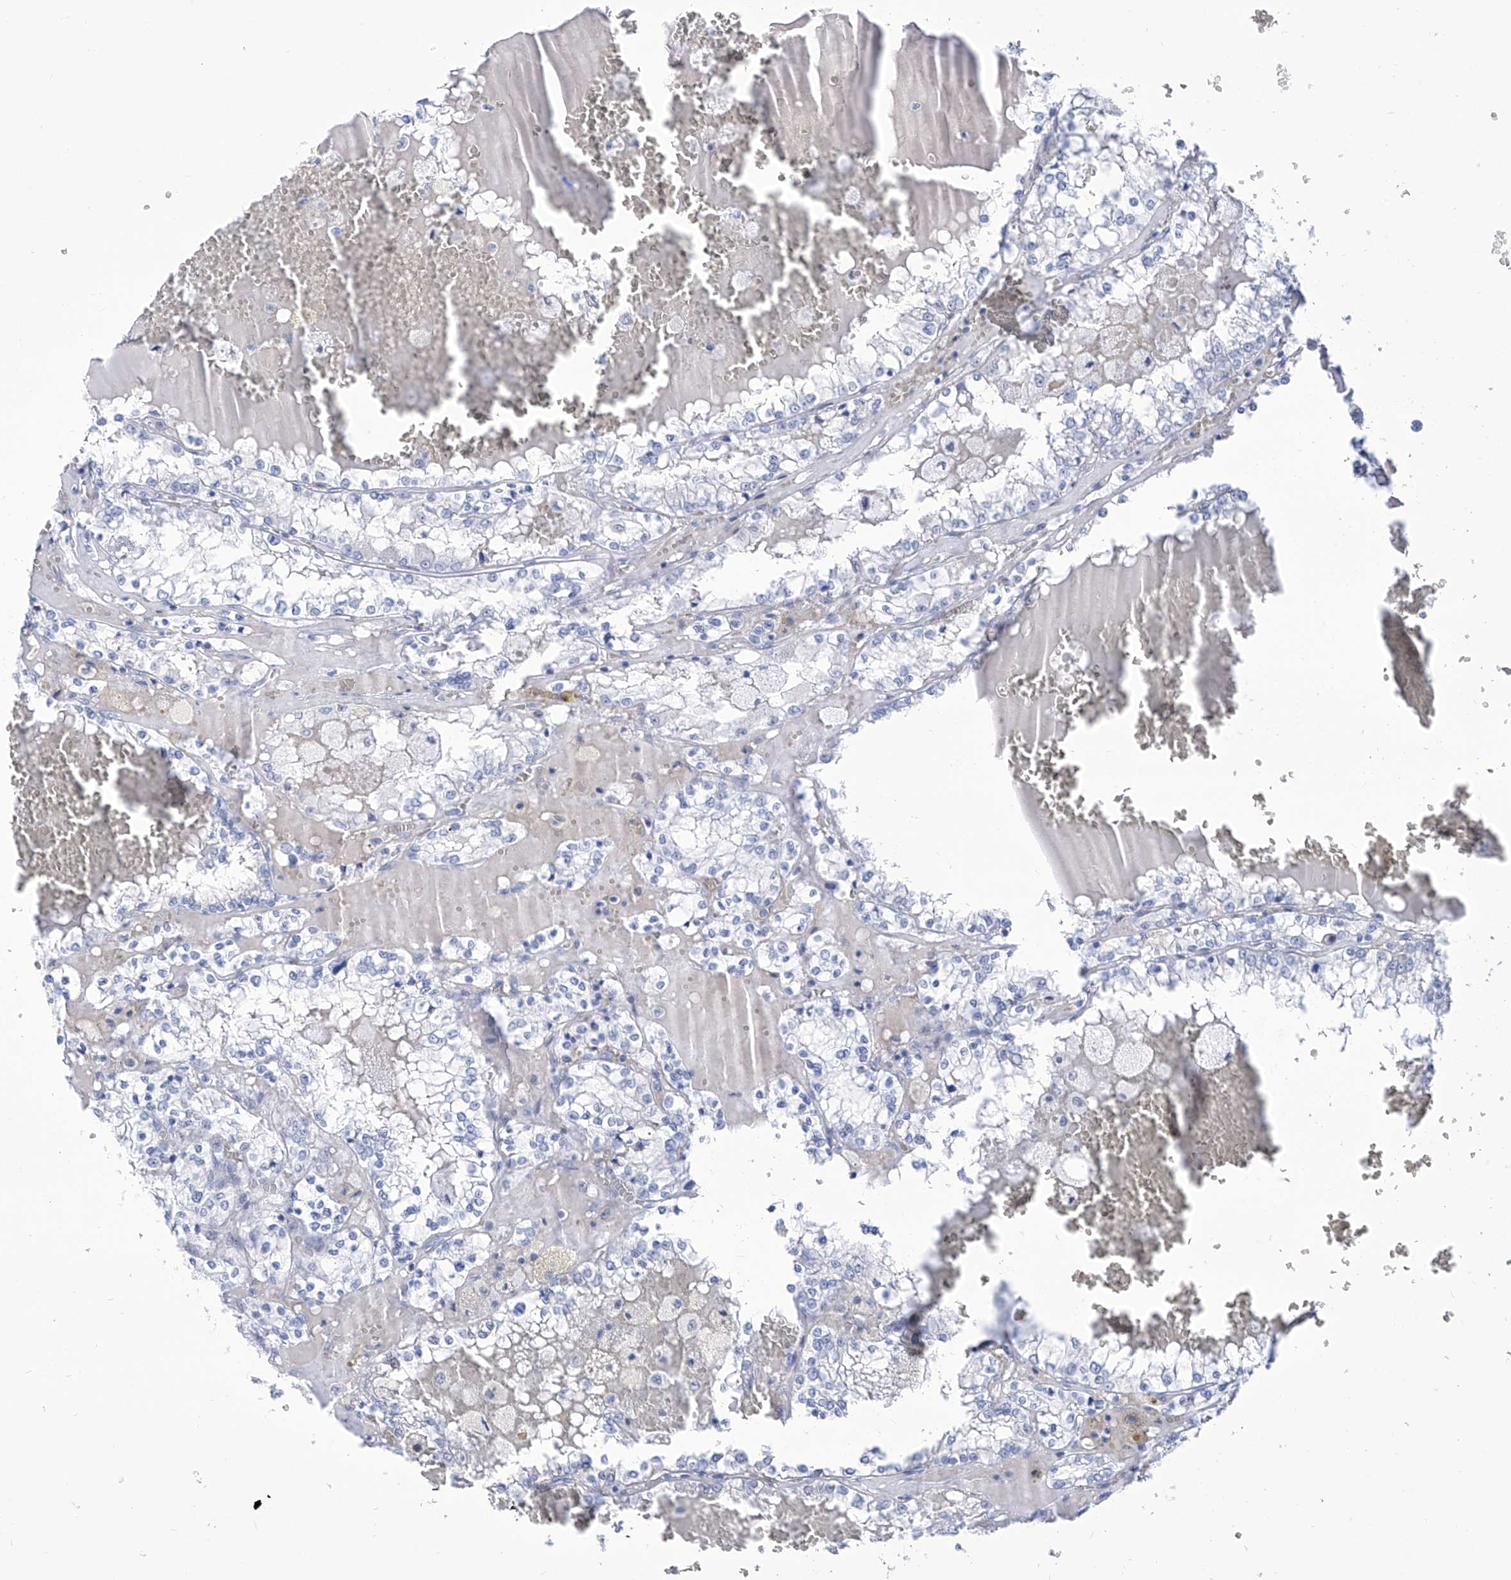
{"staining": {"intensity": "negative", "quantity": "none", "location": "none"}, "tissue": "renal cancer", "cell_type": "Tumor cells", "image_type": "cancer", "snomed": [{"axis": "morphology", "description": "Adenocarcinoma, NOS"}, {"axis": "topography", "description": "Kidney"}], "caption": "DAB immunohistochemical staining of renal cancer (adenocarcinoma) exhibits no significant positivity in tumor cells.", "gene": "SART1", "patient": {"sex": "female", "age": 56}}